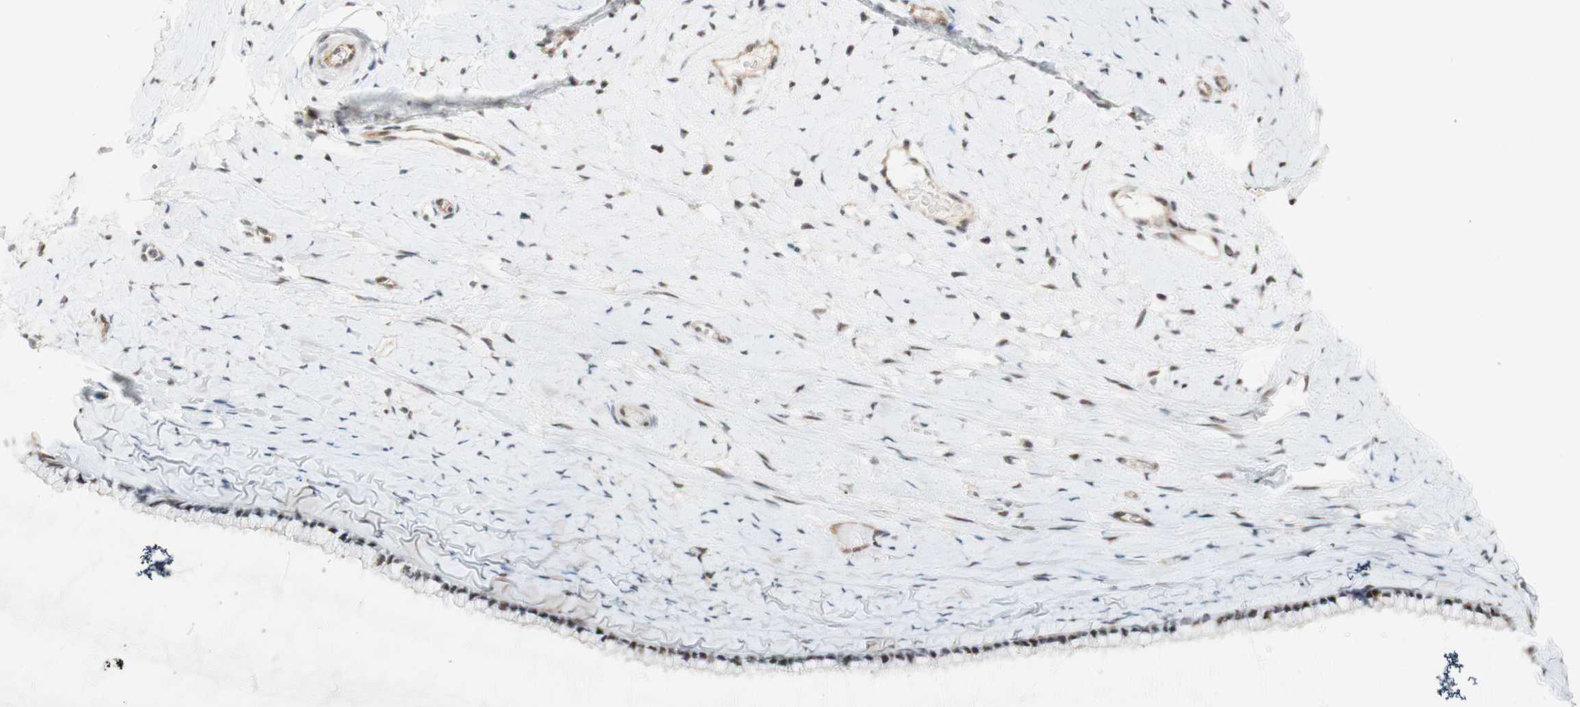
{"staining": {"intensity": "negative", "quantity": "none", "location": "none"}, "tissue": "cervix", "cell_type": "Glandular cells", "image_type": "normal", "snomed": [{"axis": "morphology", "description": "Normal tissue, NOS"}, {"axis": "topography", "description": "Cervix"}], "caption": "This photomicrograph is of benign cervix stained with immunohistochemistry to label a protein in brown with the nuclei are counter-stained blue. There is no staining in glandular cells. (DAB (3,3'-diaminobenzidine) immunohistochemistry visualized using brightfield microscopy, high magnification).", "gene": "SAP18", "patient": {"sex": "female", "age": 39}}